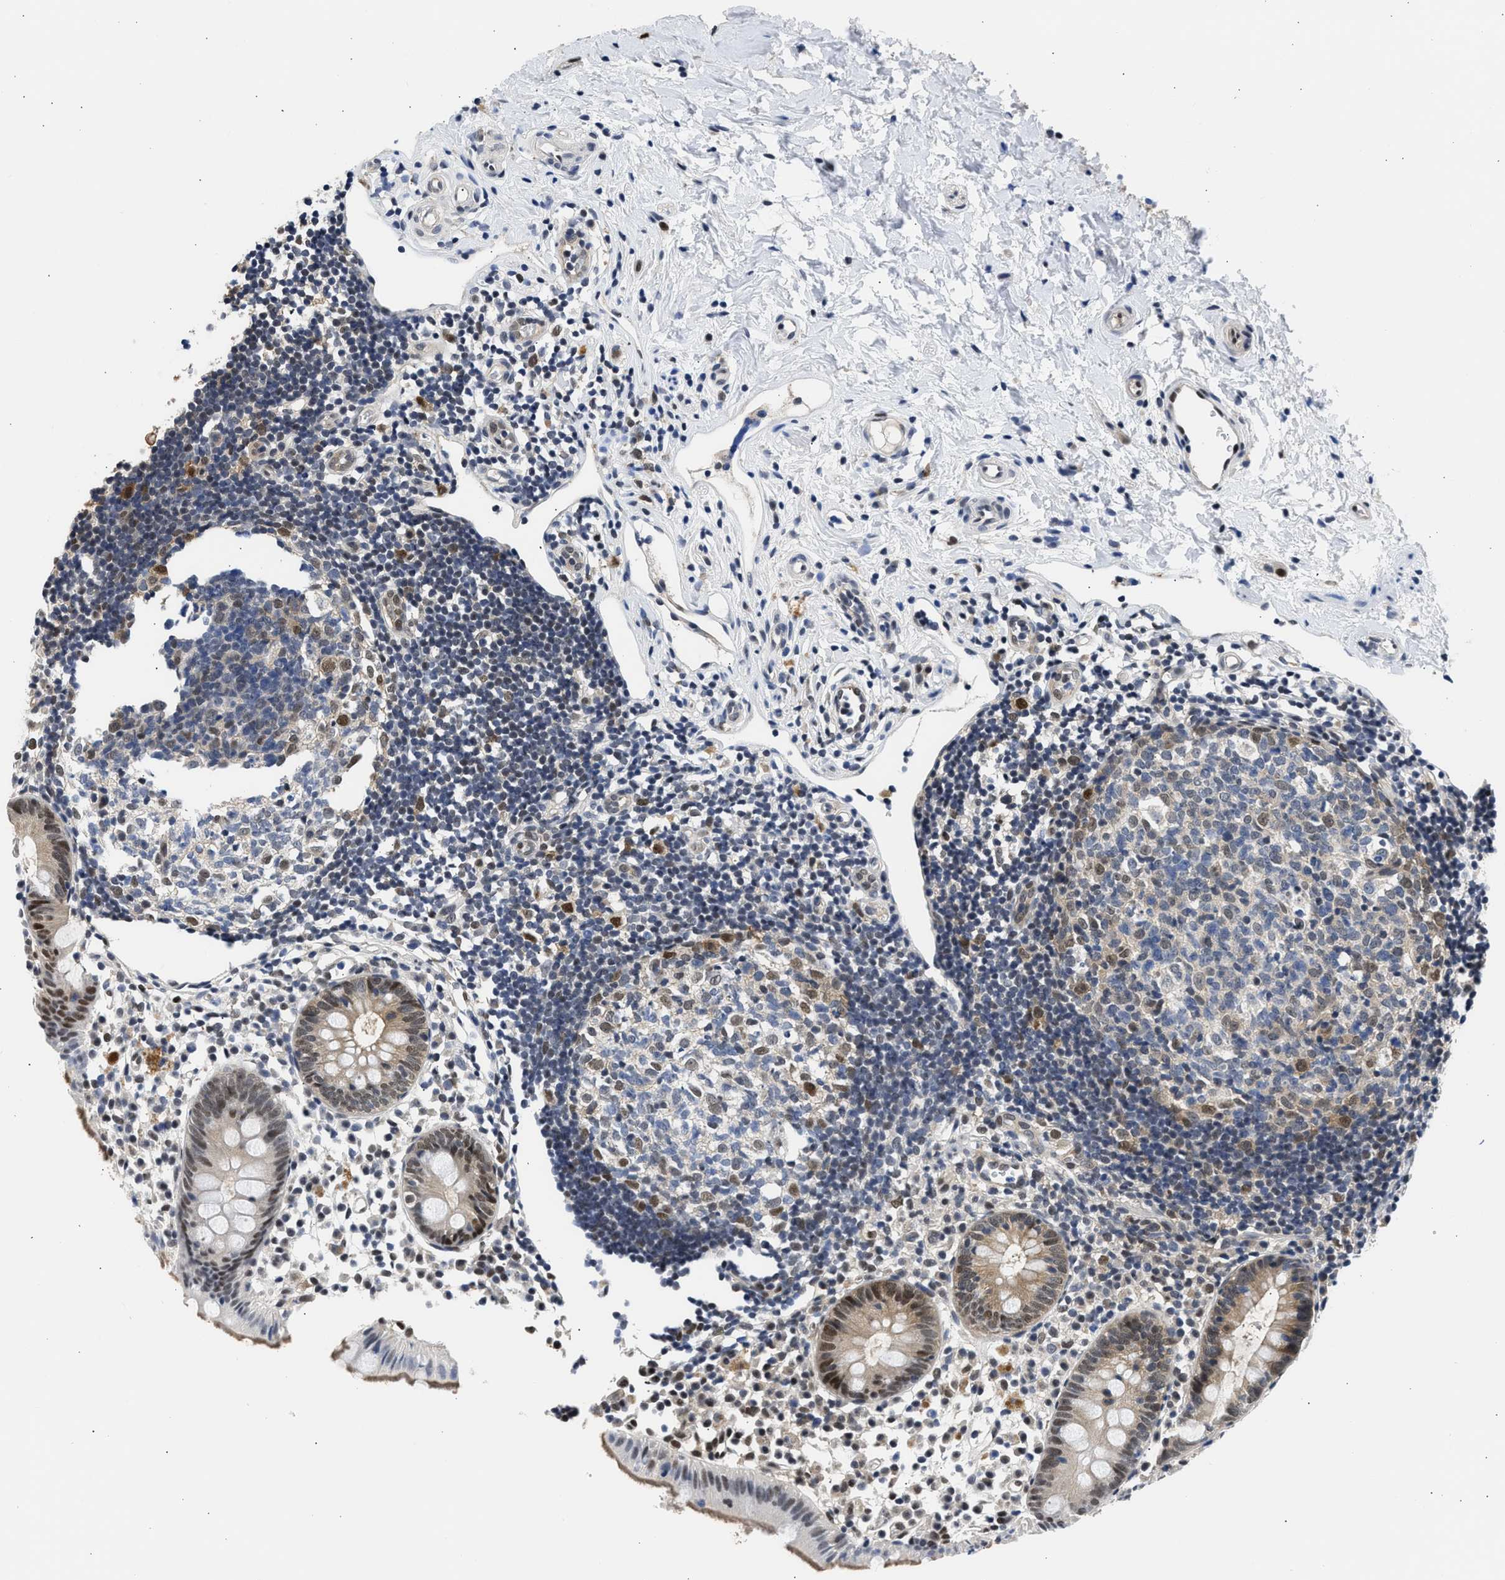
{"staining": {"intensity": "moderate", "quantity": "25%-75%", "location": "cytoplasmic/membranous,nuclear"}, "tissue": "appendix", "cell_type": "Glandular cells", "image_type": "normal", "snomed": [{"axis": "morphology", "description": "Normal tissue, NOS"}, {"axis": "topography", "description": "Appendix"}], "caption": "Glandular cells demonstrate moderate cytoplasmic/membranous,nuclear staining in approximately 25%-75% of cells in unremarkable appendix. The staining was performed using DAB, with brown indicating positive protein expression. Nuclei are stained blue with hematoxylin.", "gene": "XPO5", "patient": {"sex": "female", "age": 20}}